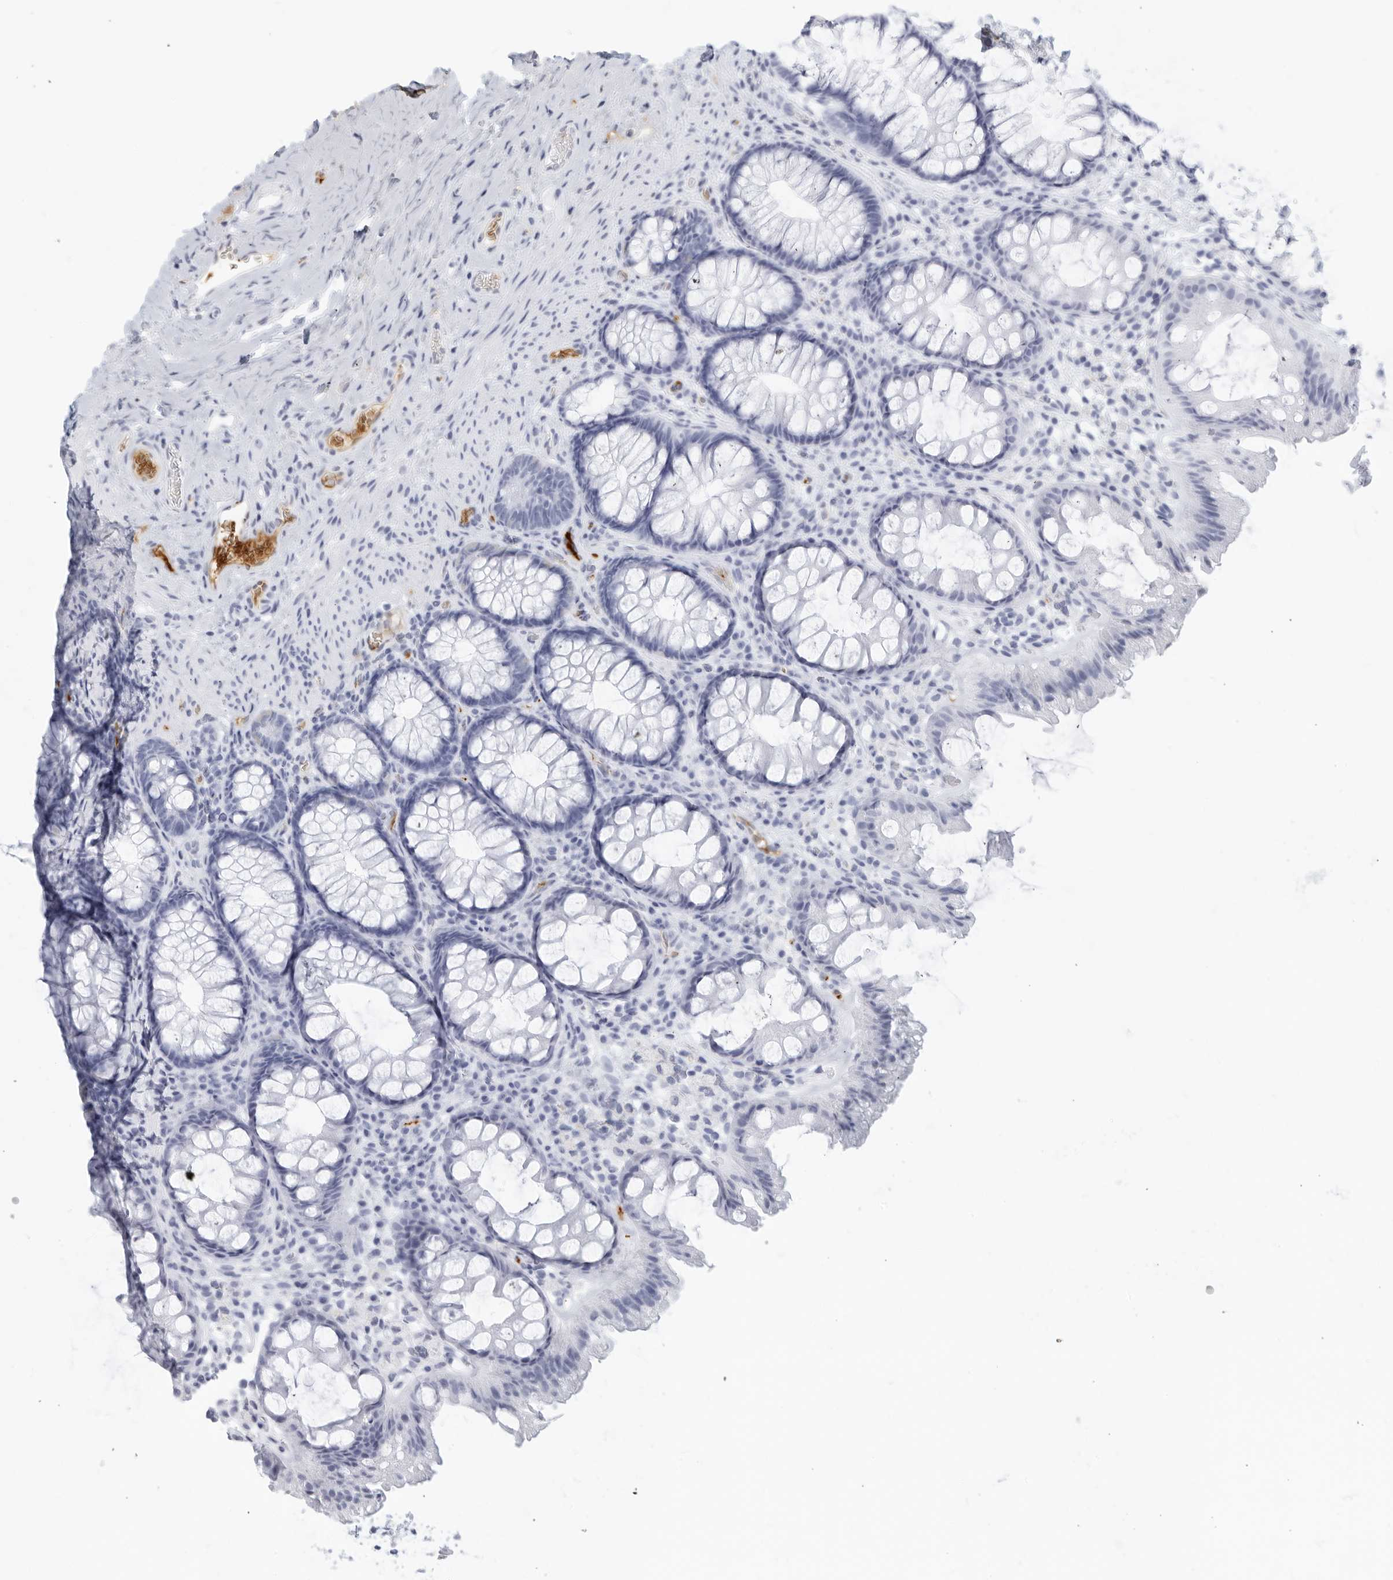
{"staining": {"intensity": "negative", "quantity": "none", "location": "none"}, "tissue": "colon", "cell_type": "Endothelial cells", "image_type": "normal", "snomed": [{"axis": "morphology", "description": "Normal tissue, NOS"}, {"axis": "topography", "description": "Colon"}], "caption": "Colon stained for a protein using IHC exhibits no positivity endothelial cells.", "gene": "FGG", "patient": {"sex": "female", "age": 62}}